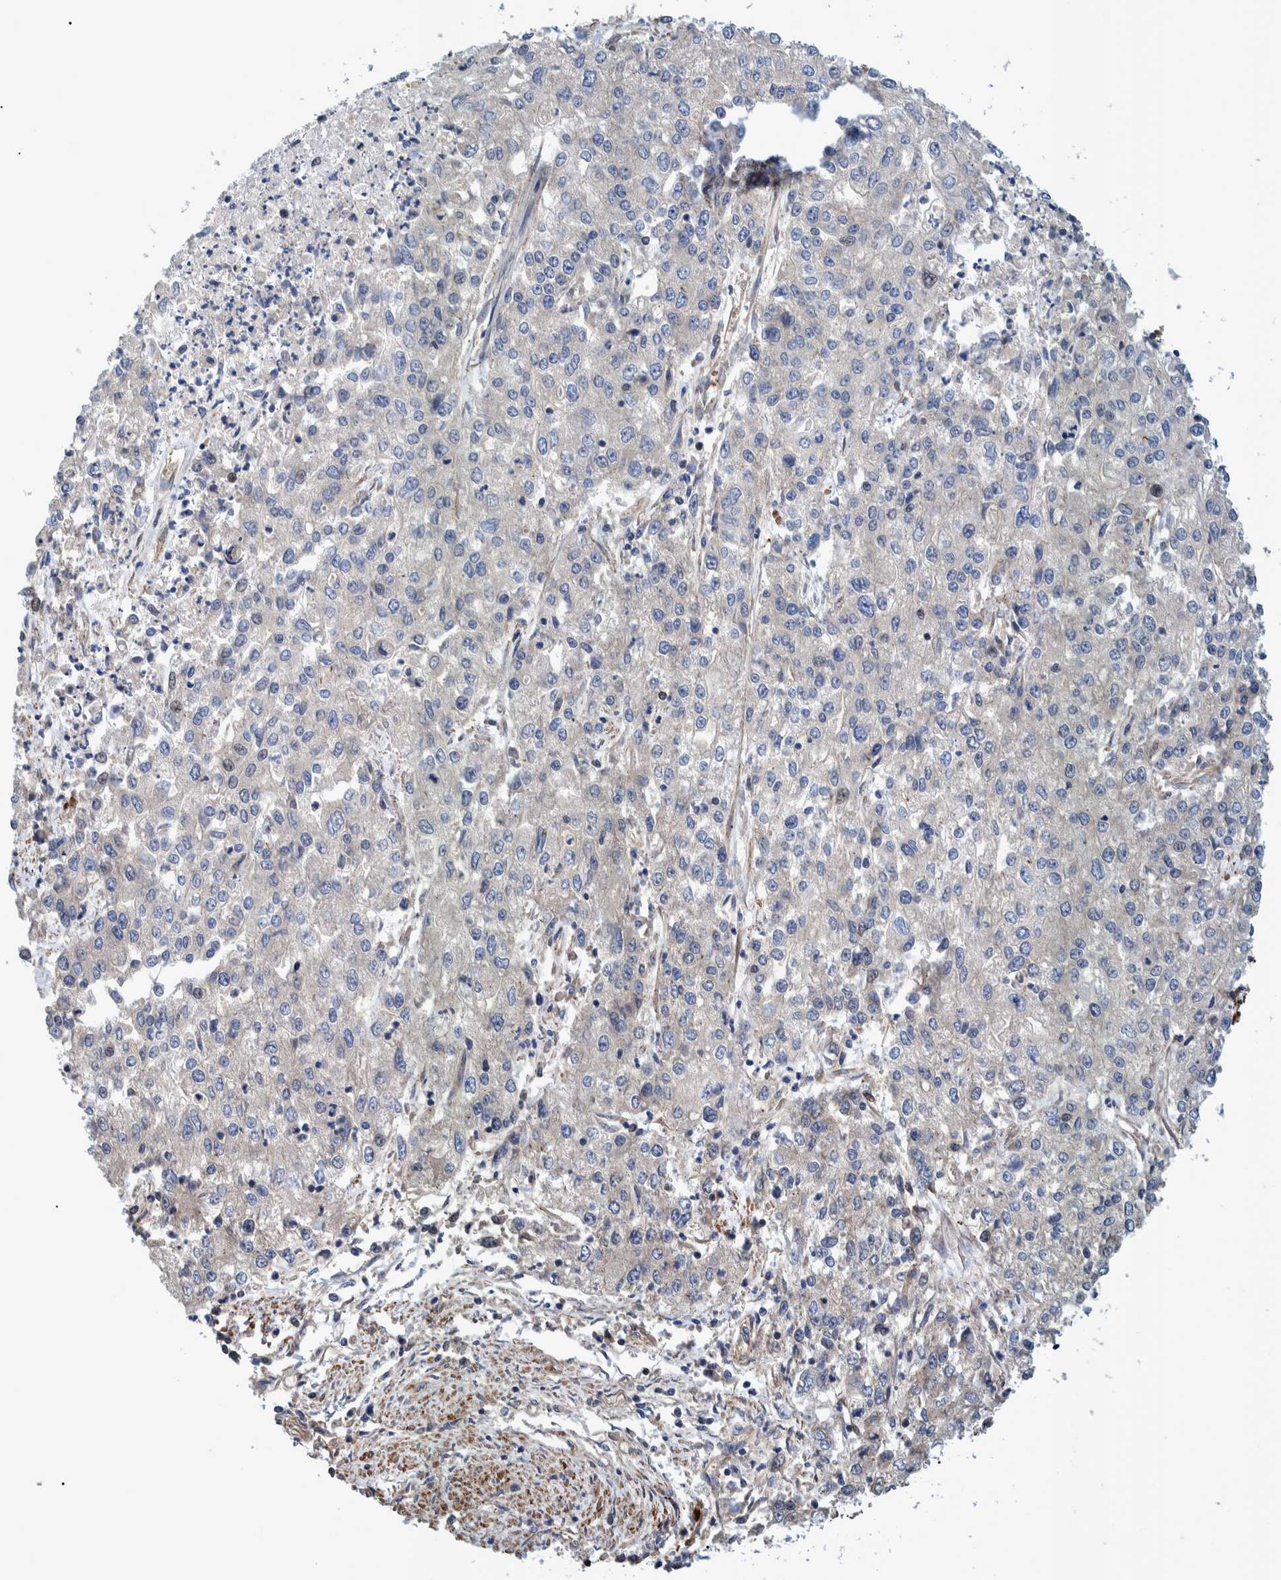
{"staining": {"intensity": "negative", "quantity": "none", "location": "none"}, "tissue": "endometrial cancer", "cell_type": "Tumor cells", "image_type": "cancer", "snomed": [{"axis": "morphology", "description": "Adenocarcinoma, NOS"}, {"axis": "topography", "description": "Endometrium"}], "caption": "This micrograph is of endometrial cancer (adenocarcinoma) stained with immunohistochemistry to label a protein in brown with the nuclei are counter-stained blue. There is no staining in tumor cells.", "gene": "GRPEL2", "patient": {"sex": "female", "age": 49}}